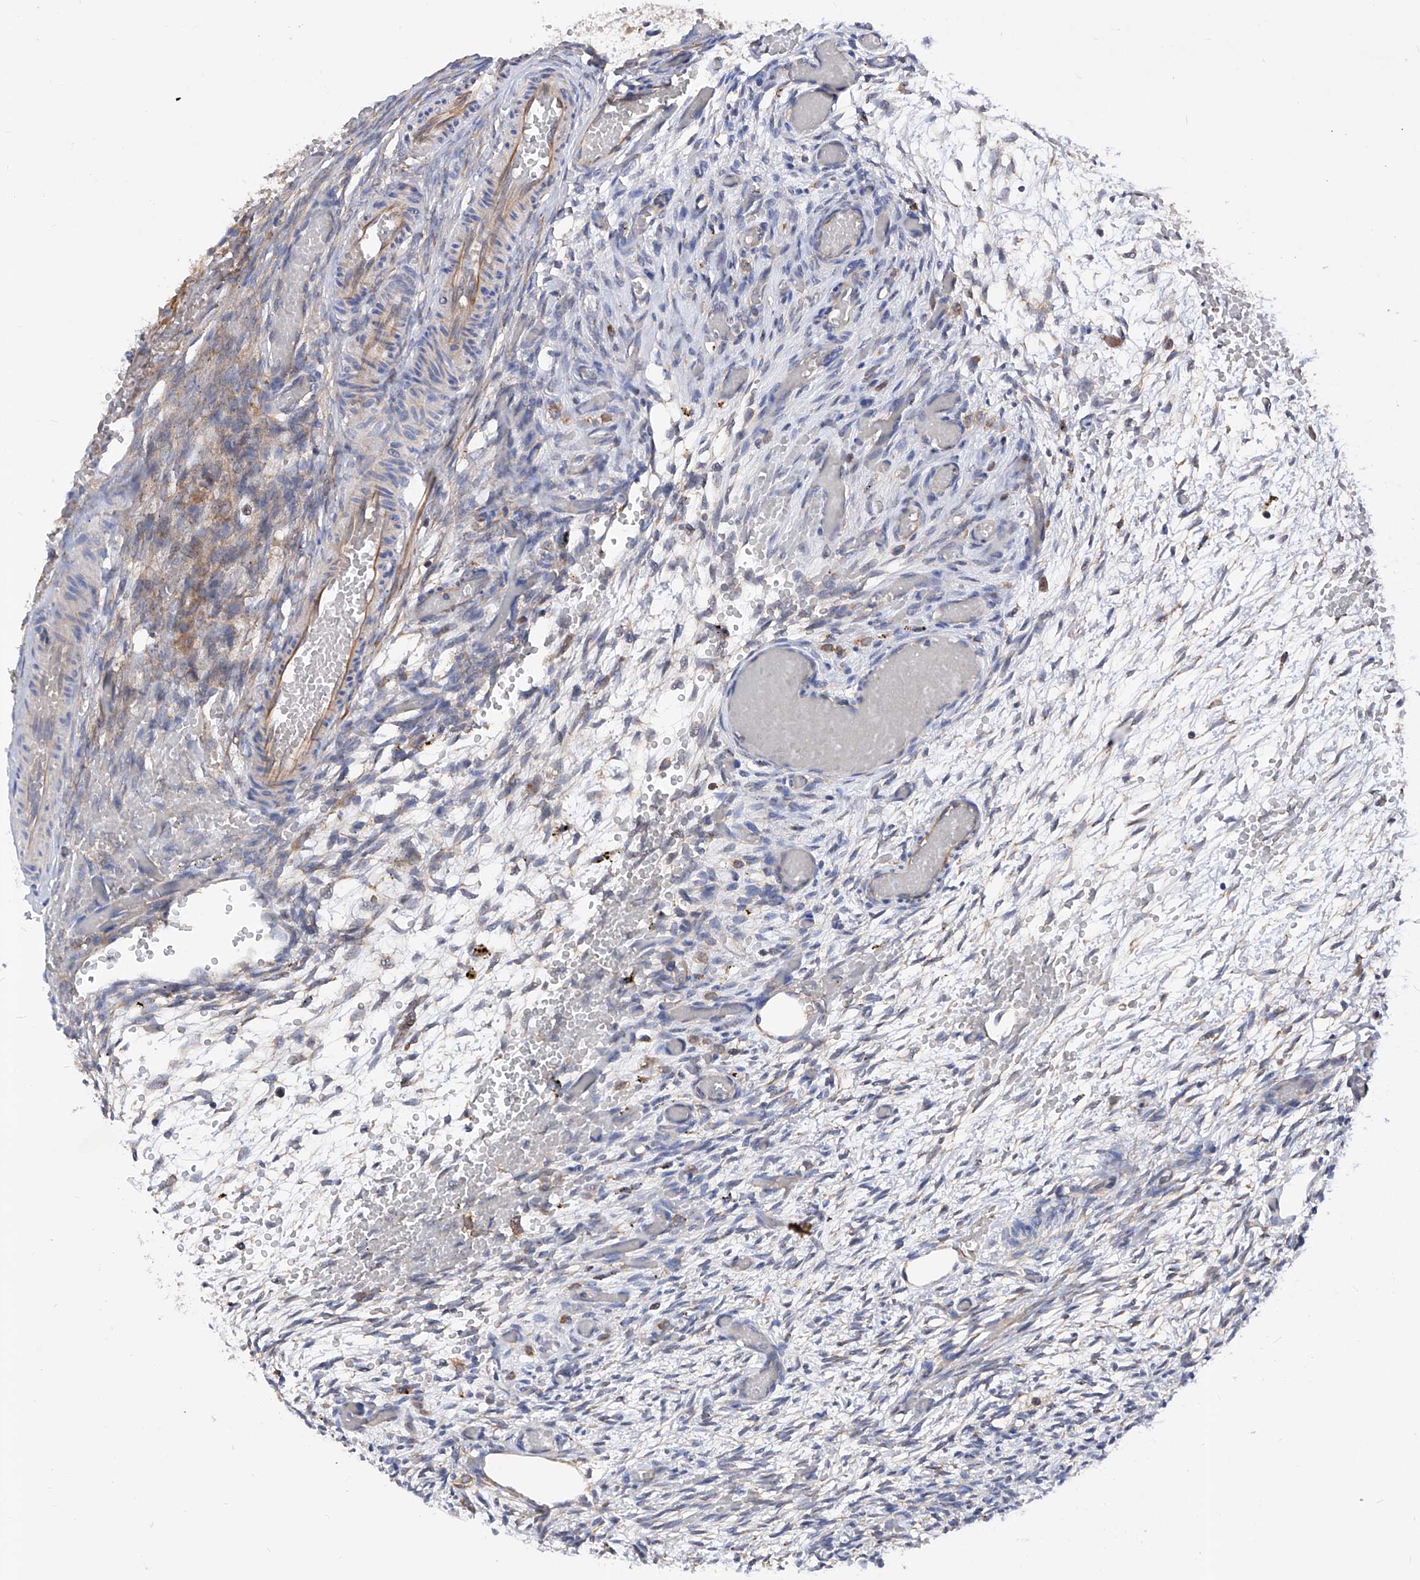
{"staining": {"intensity": "negative", "quantity": "none", "location": "none"}, "tissue": "ovary", "cell_type": "Follicle cells", "image_type": "normal", "snomed": [{"axis": "morphology", "description": "Adenocarcinoma, NOS"}, {"axis": "topography", "description": "Endometrium"}], "caption": "A micrograph of ovary stained for a protein displays no brown staining in follicle cells. (Brightfield microscopy of DAB immunohistochemistry at high magnification).", "gene": "SPATA20", "patient": {"sex": "female", "age": 32}}